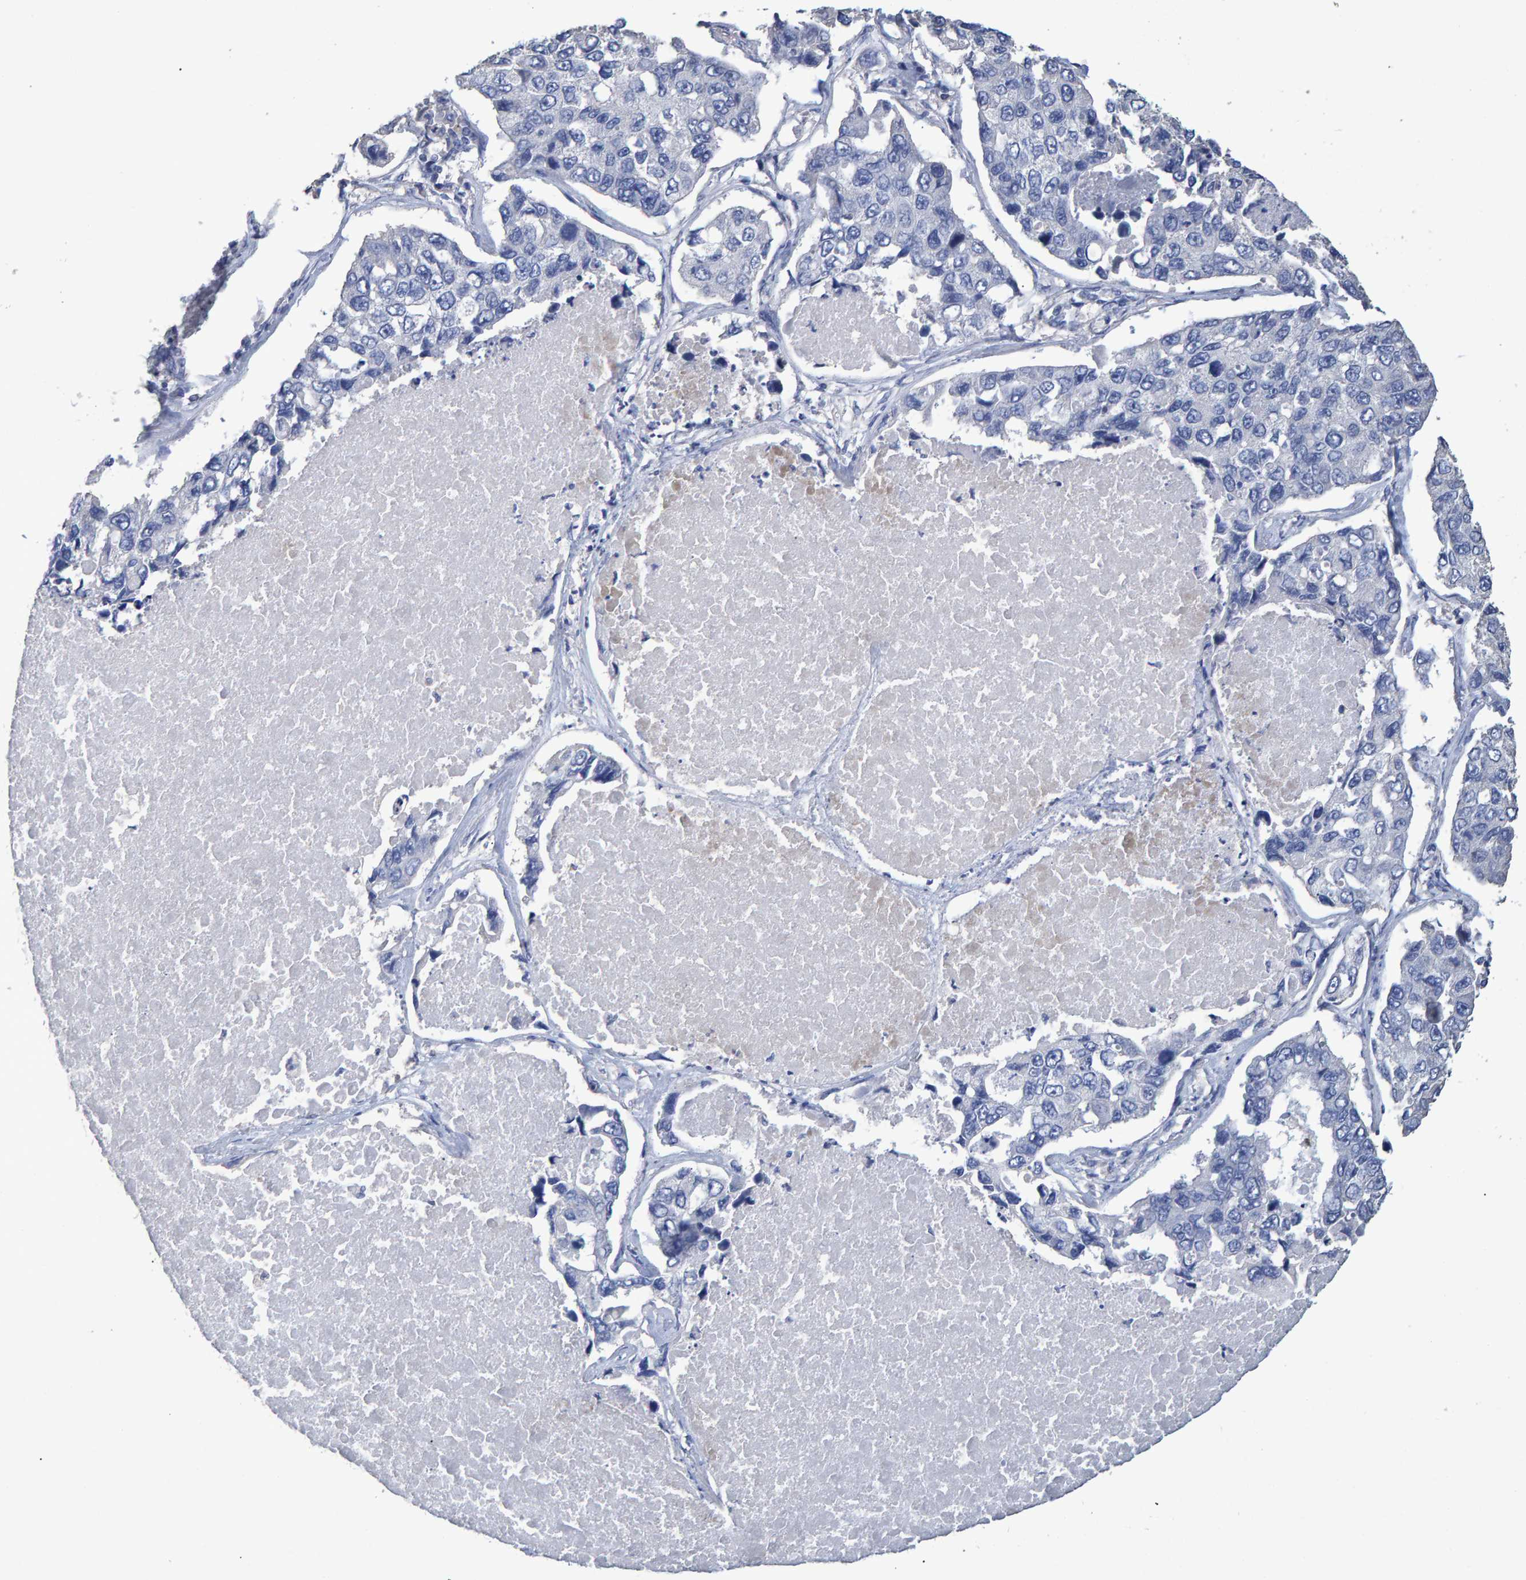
{"staining": {"intensity": "negative", "quantity": "none", "location": "none"}, "tissue": "lung cancer", "cell_type": "Tumor cells", "image_type": "cancer", "snomed": [{"axis": "morphology", "description": "Adenocarcinoma, NOS"}, {"axis": "topography", "description": "Lung"}], "caption": "A photomicrograph of lung adenocarcinoma stained for a protein demonstrates no brown staining in tumor cells. Nuclei are stained in blue.", "gene": "HEMGN", "patient": {"sex": "male", "age": 64}}